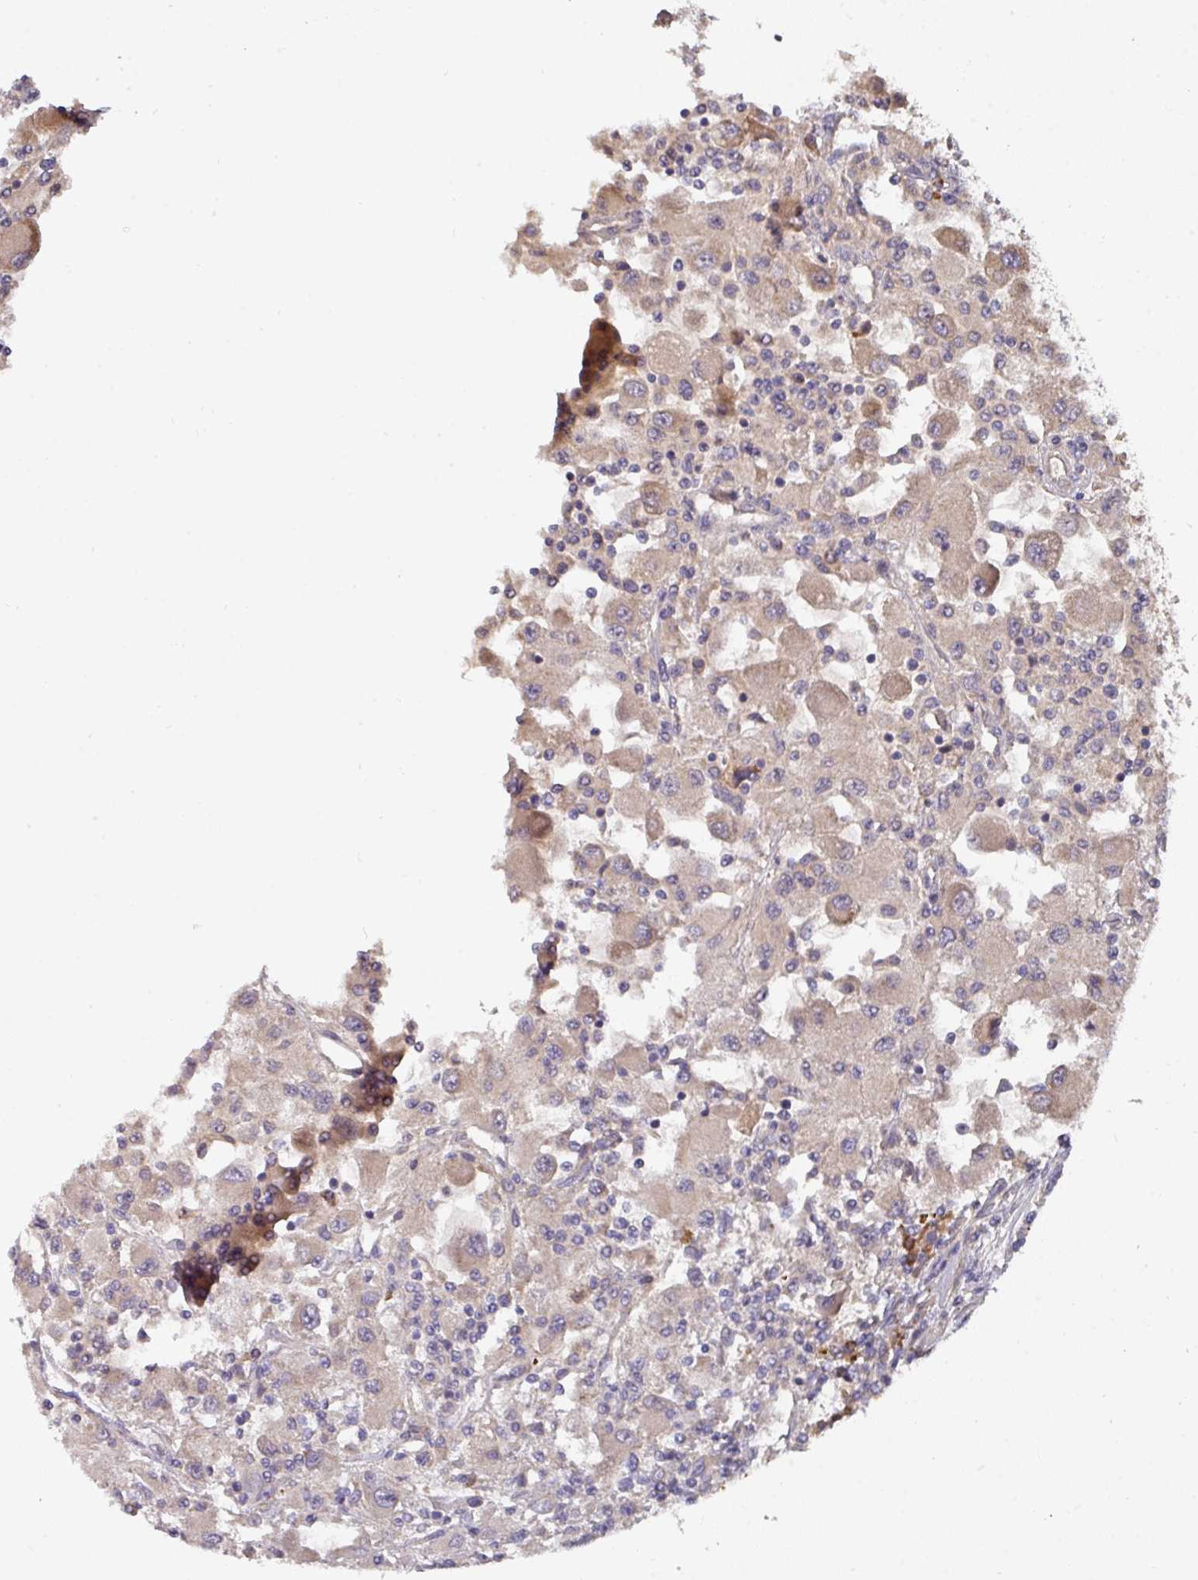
{"staining": {"intensity": "weak", "quantity": "25%-75%", "location": "cytoplasmic/membranous"}, "tissue": "renal cancer", "cell_type": "Tumor cells", "image_type": "cancer", "snomed": [{"axis": "morphology", "description": "Adenocarcinoma, NOS"}, {"axis": "topography", "description": "Kidney"}], "caption": "There is low levels of weak cytoplasmic/membranous staining in tumor cells of renal cancer, as demonstrated by immunohistochemical staining (brown color).", "gene": "ACVR2B", "patient": {"sex": "female", "age": 67}}